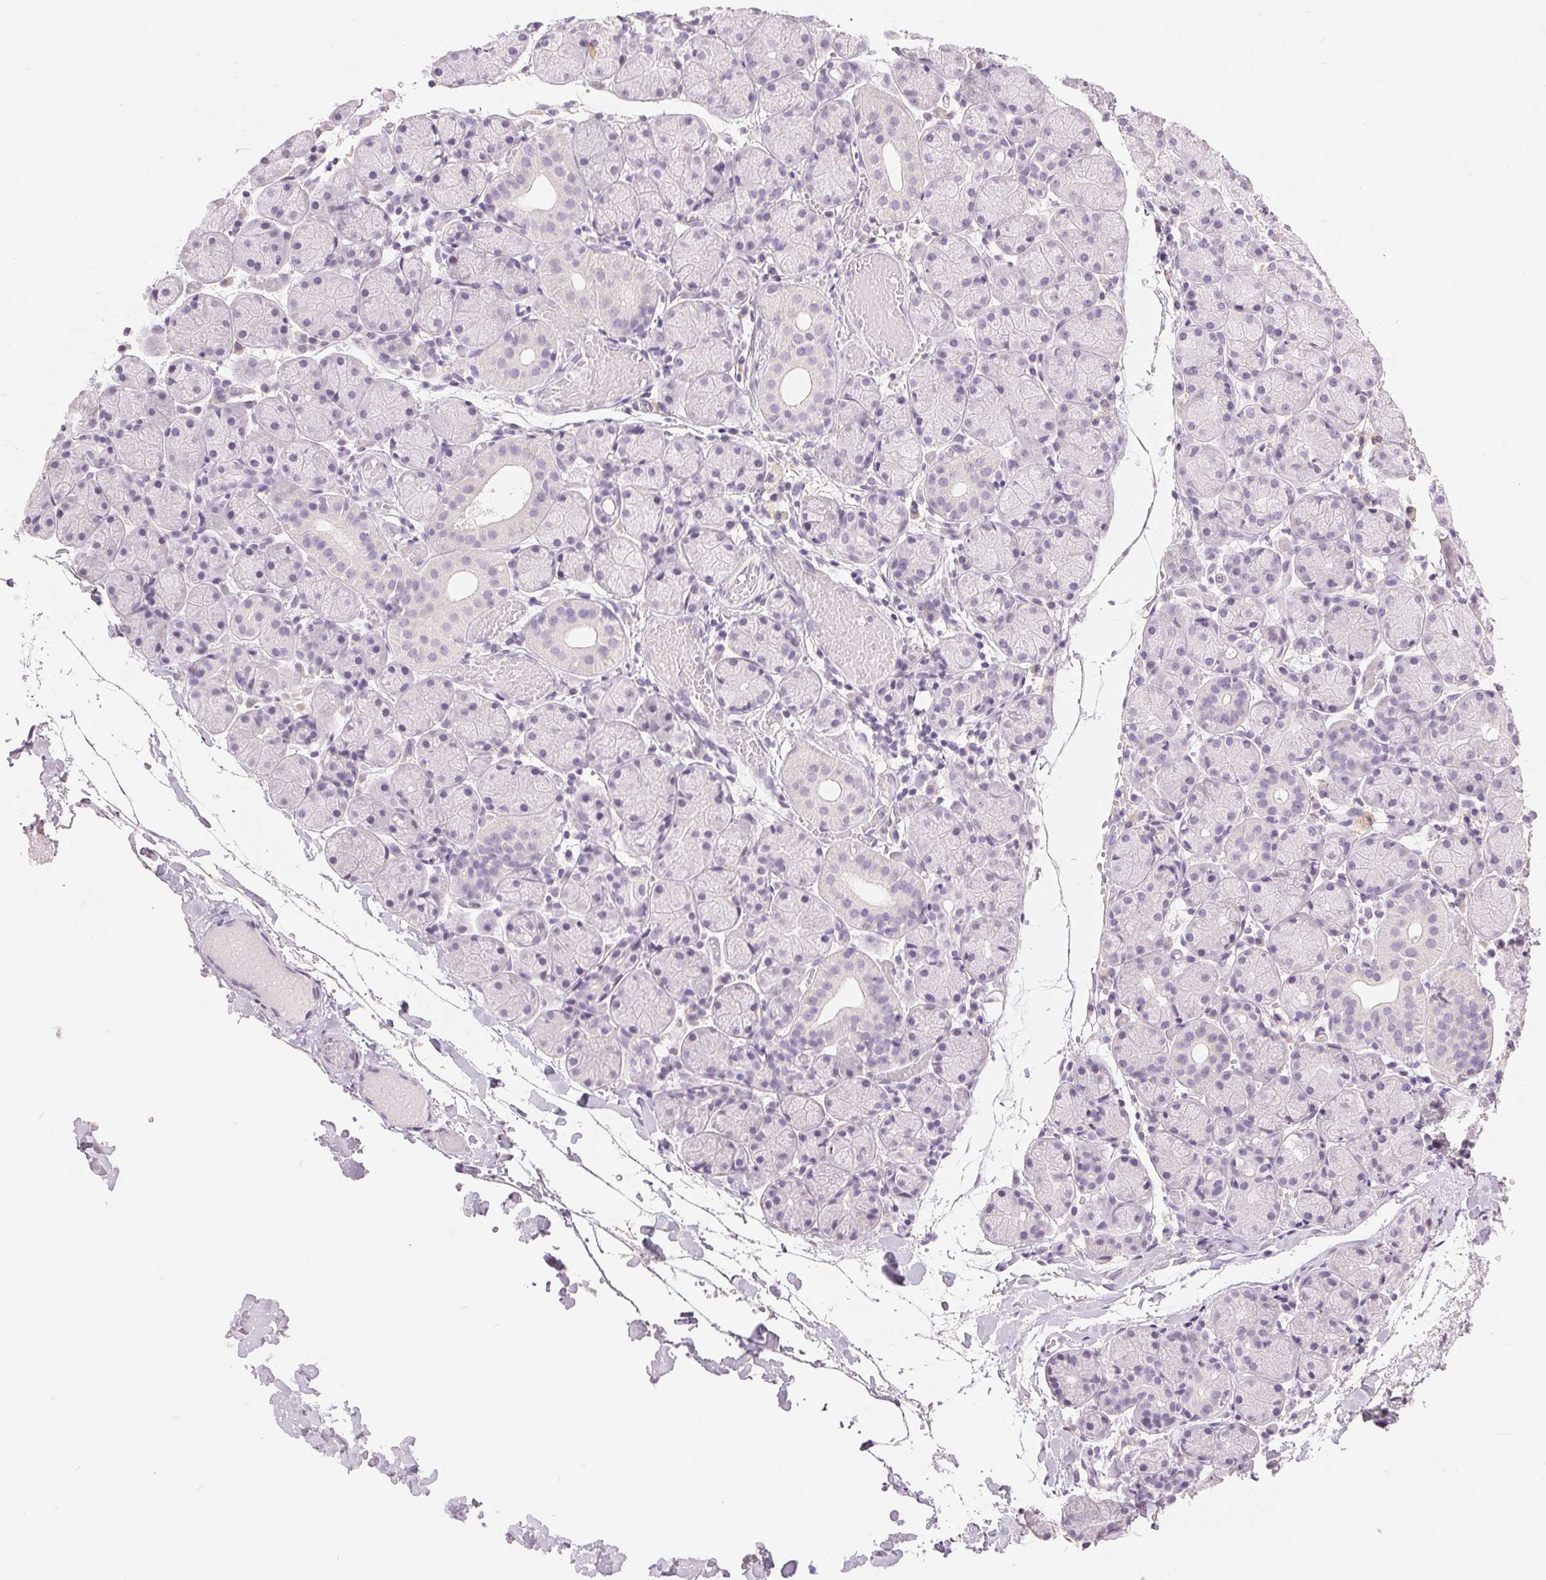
{"staining": {"intensity": "negative", "quantity": "none", "location": "none"}, "tissue": "salivary gland", "cell_type": "Glandular cells", "image_type": "normal", "snomed": [{"axis": "morphology", "description": "Normal tissue, NOS"}, {"axis": "topography", "description": "Salivary gland"}], "caption": "Protein analysis of benign salivary gland demonstrates no significant staining in glandular cells. The staining was performed using DAB to visualize the protein expression in brown, while the nuclei were stained in blue with hematoxylin (Magnification: 20x).", "gene": "DSG3", "patient": {"sex": "female", "age": 24}}